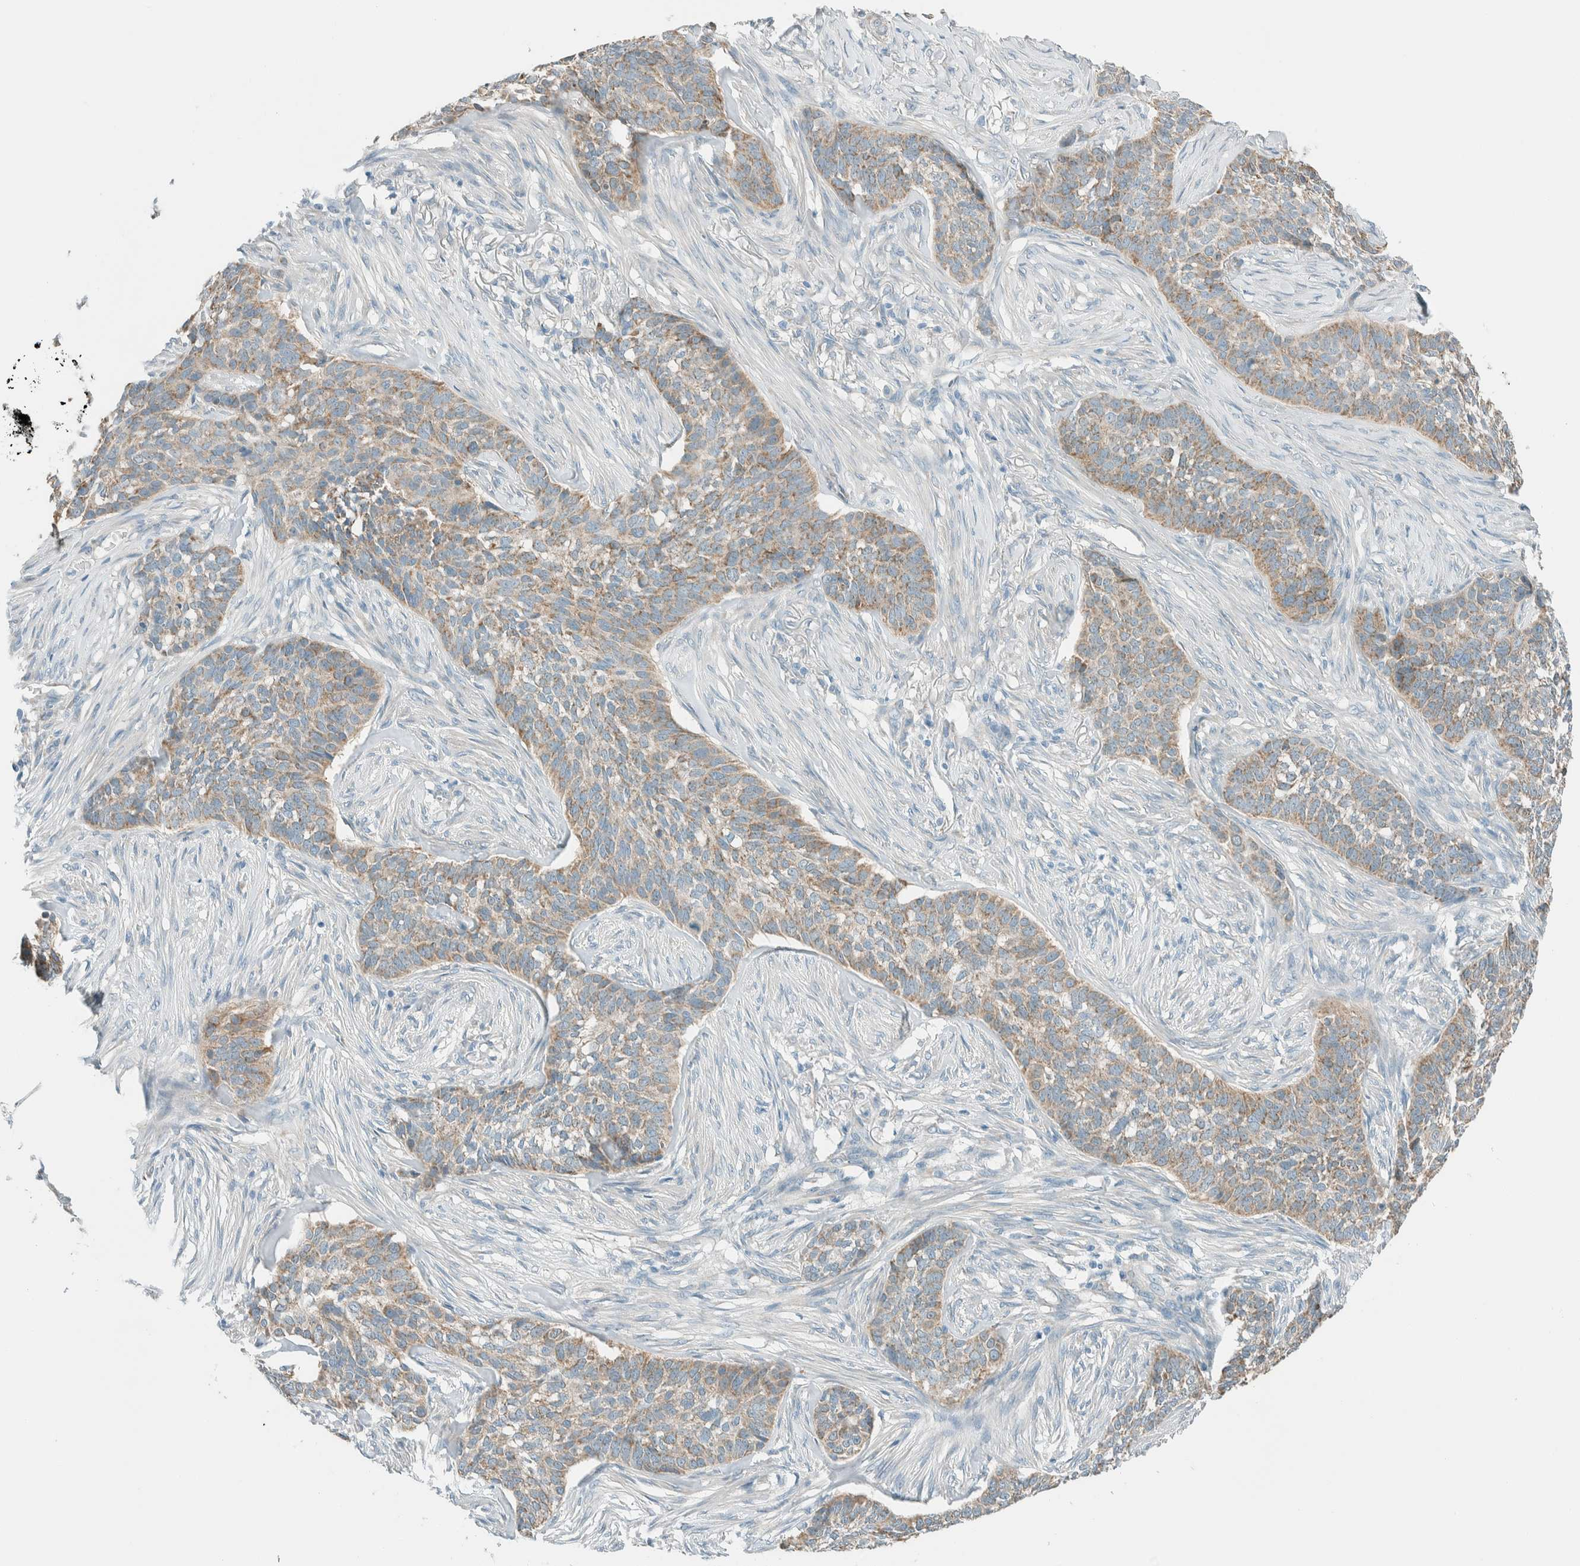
{"staining": {"intensity": "moderate", "quantity": ">75%", "location": "cytoplasmic/membranous"}, "tissue": "skin cancer", "cell_type": "Tumor cells", "image_type": "cancer", "snomed": [{"axis": "morphology", "description": "Basal cell carcinoma"}, {"axis": "topography", "description": "Skin"}], "caption": "The image shows a brown stain indicating the presence of a protein in the cytoplasmic/membranous of tumor cells in skin cancer.", "gene": "ALDH7A1", "patient": {"sex": "male", "age": 85}}